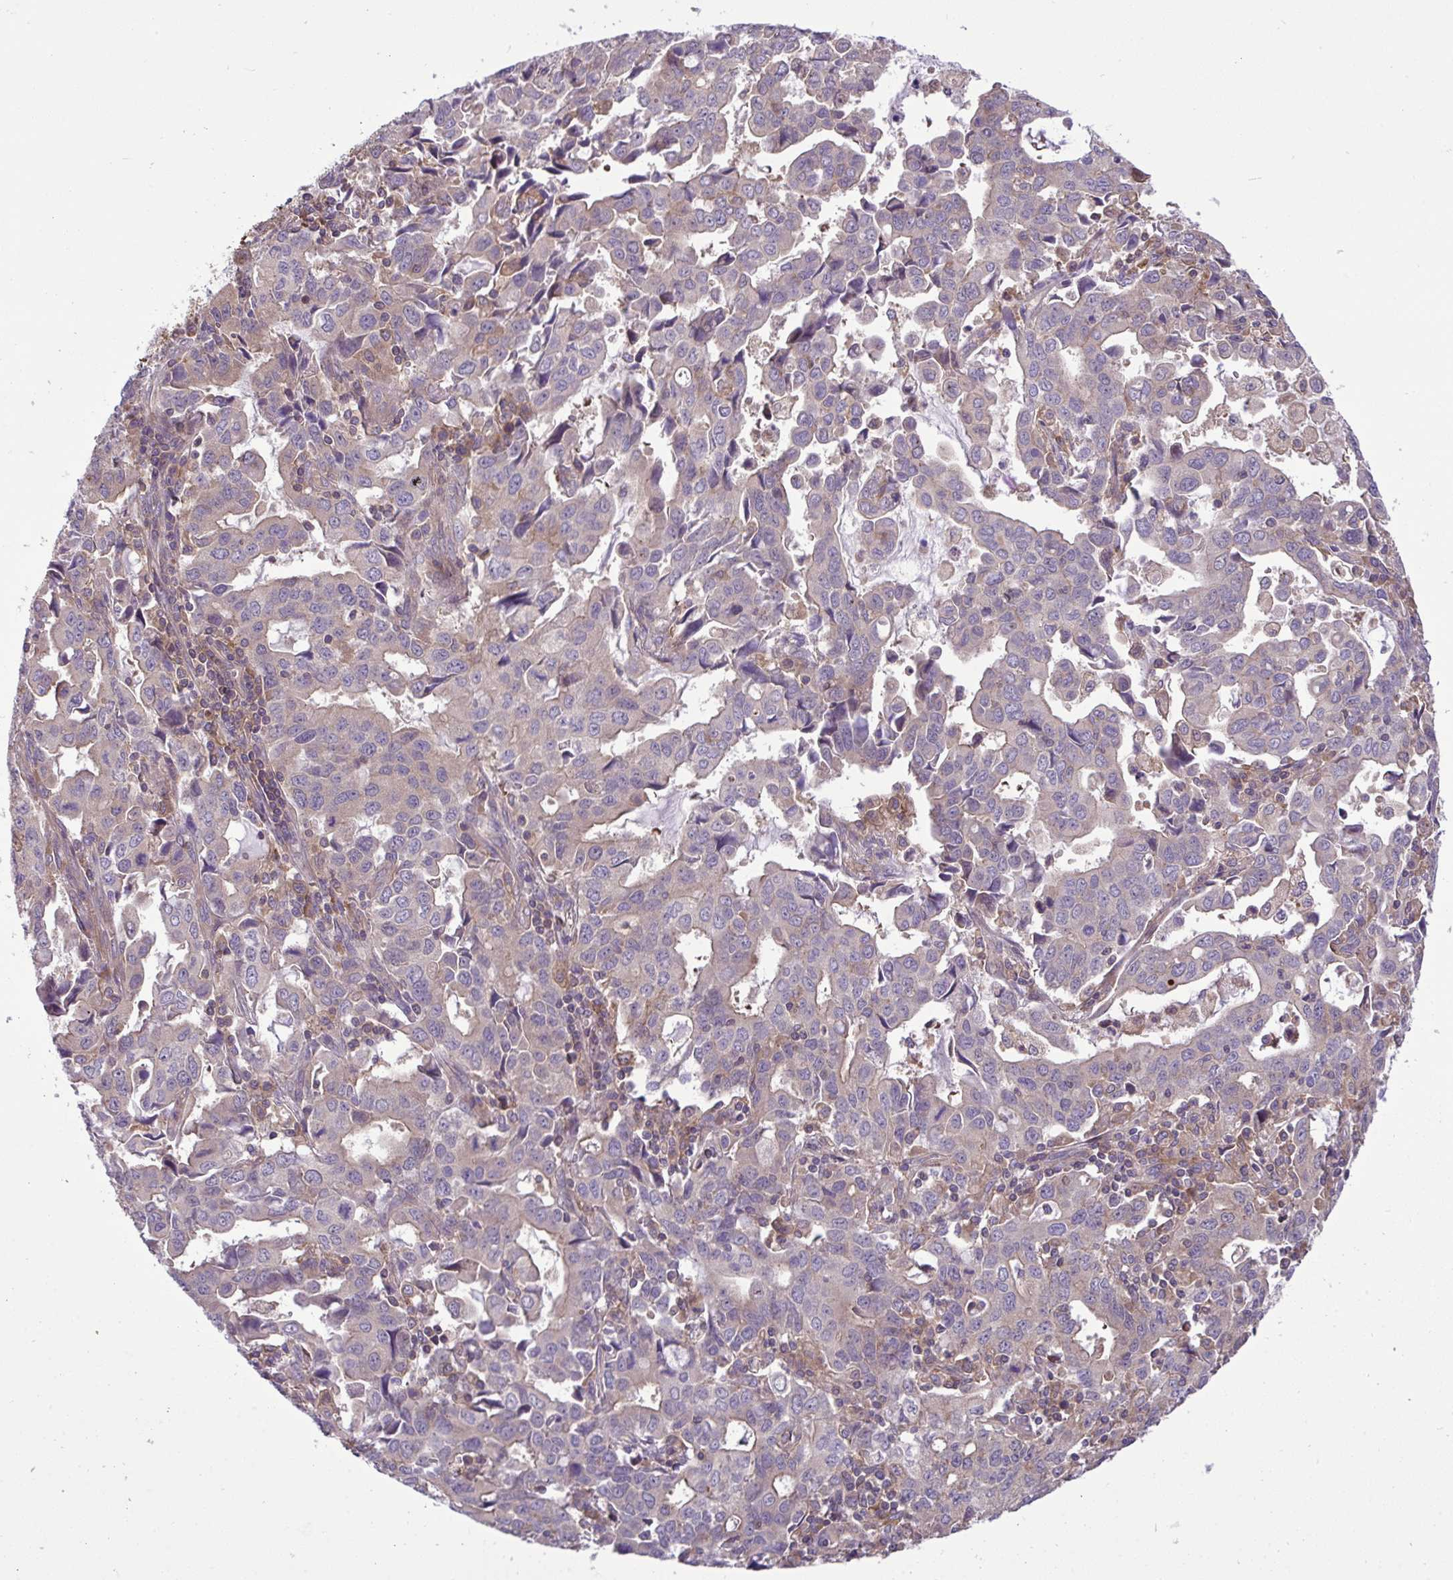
{"staining": {"intensity": "negative", "quantity": "none", "location": "none"}, "tissue": "stomach cancer", "cell_type": "Tumor cells", "image_type": "cancer", "snomed": [{"axis": "morphology", "description": "Adenocarcinoma, NOS"}, {"axis": "topography", "description": "Stomach, upper"}], "caption": "High magnification brightfield microscopy of stomach cancer stained with DAB (brown) and counterstained with hematoxylin (blue): tumor cells show no significant staining.", "gene": "GRB14", "patient": {"sex": "male", "age": 85}}